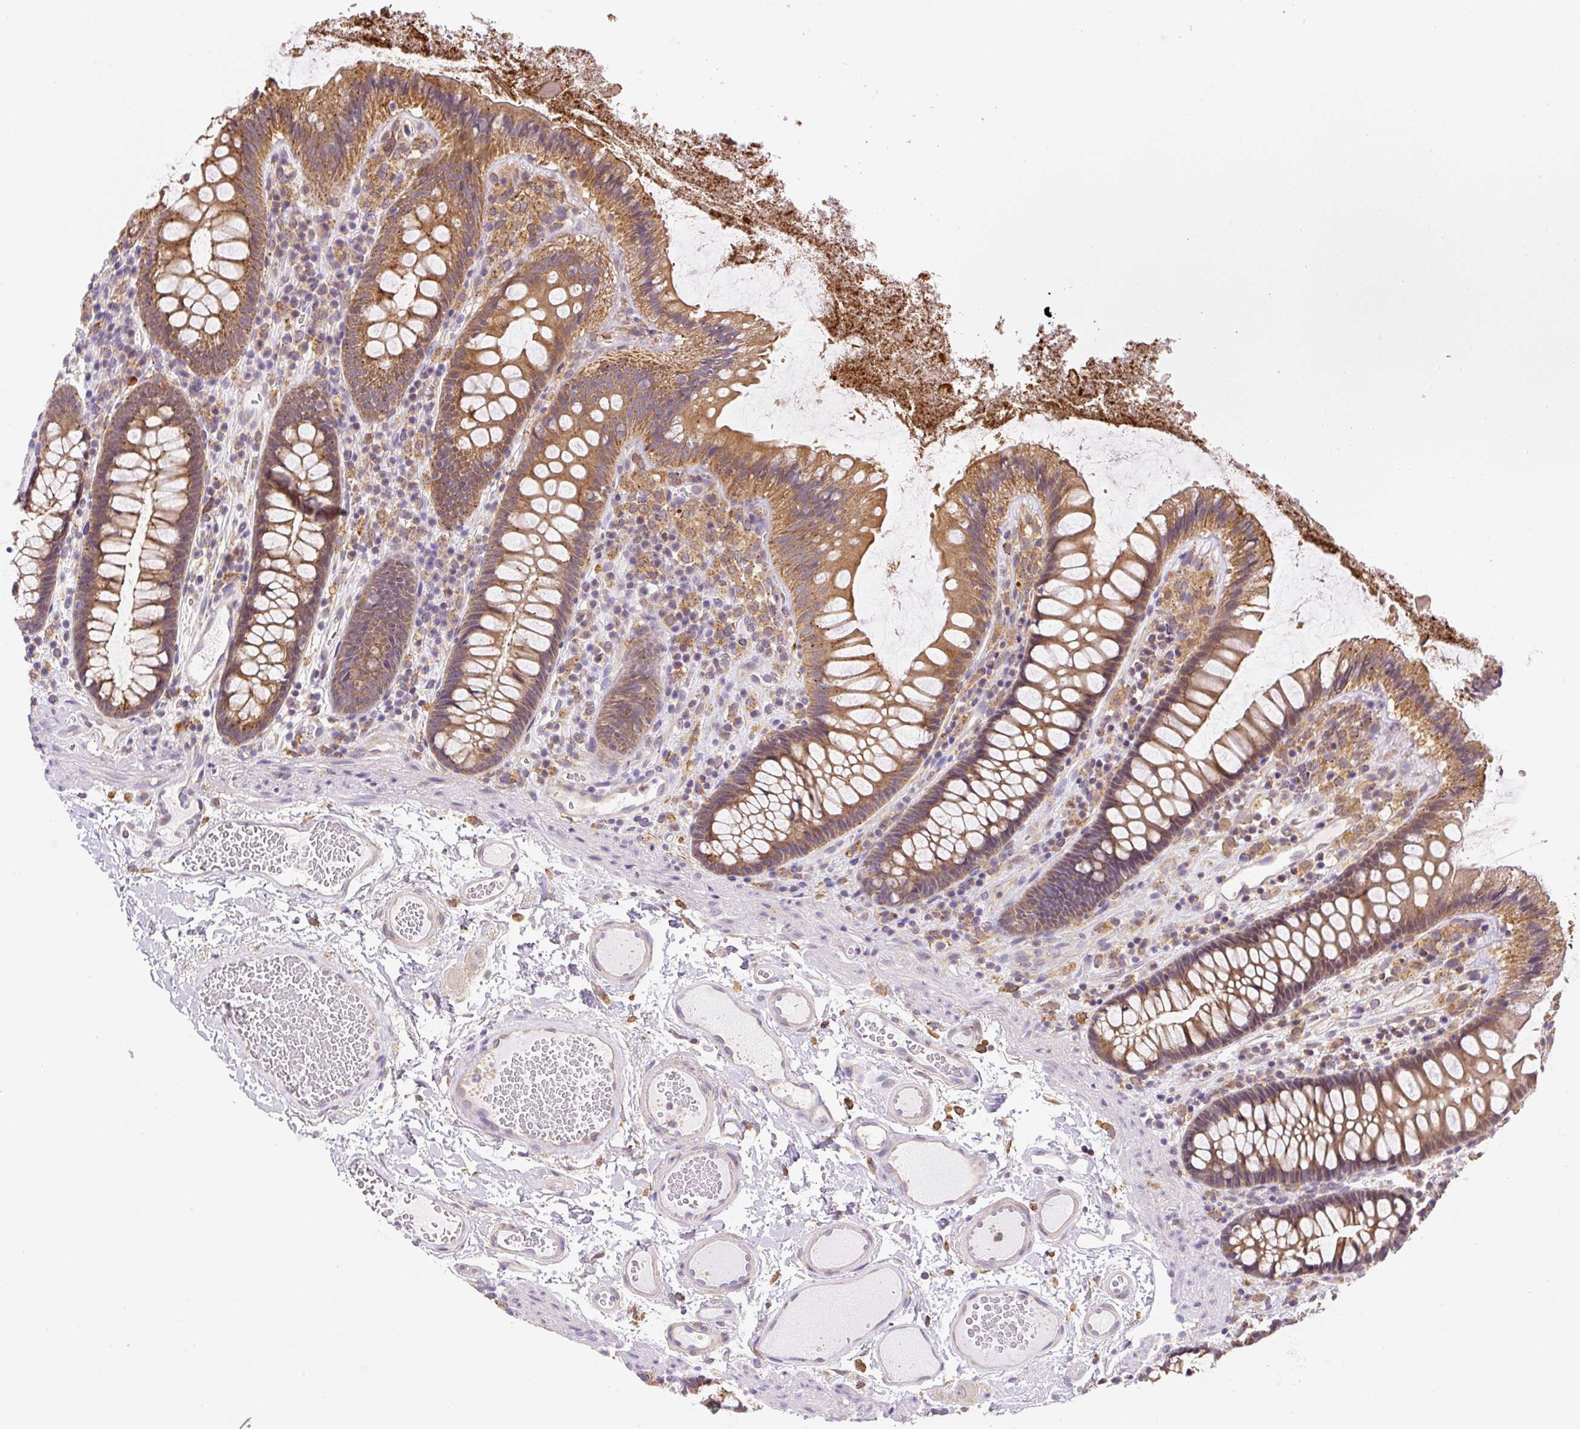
{"staining": {"intensity": "moderate", "quantity": "<25%", "location": "cytoplasmic/membranous"}, "tissue": "colon", "cell_type": "Endothelial cells", "image_type": "normal", "snomed": [{"axis": "morphology", "description": "Normal tissue, NOS"}, {"axis": "topography", "description": "Colon"}], "caption": "Protein expression analysis of unremarkable human colon reveals moderate cytoplasmic/membranous staining in about <25% of endothelial cells. The protein is shown in brown color, while the nuclei are stained blue.", "gene": "PLA2G4A", "patient": {"sex": "male", "age": 84}}